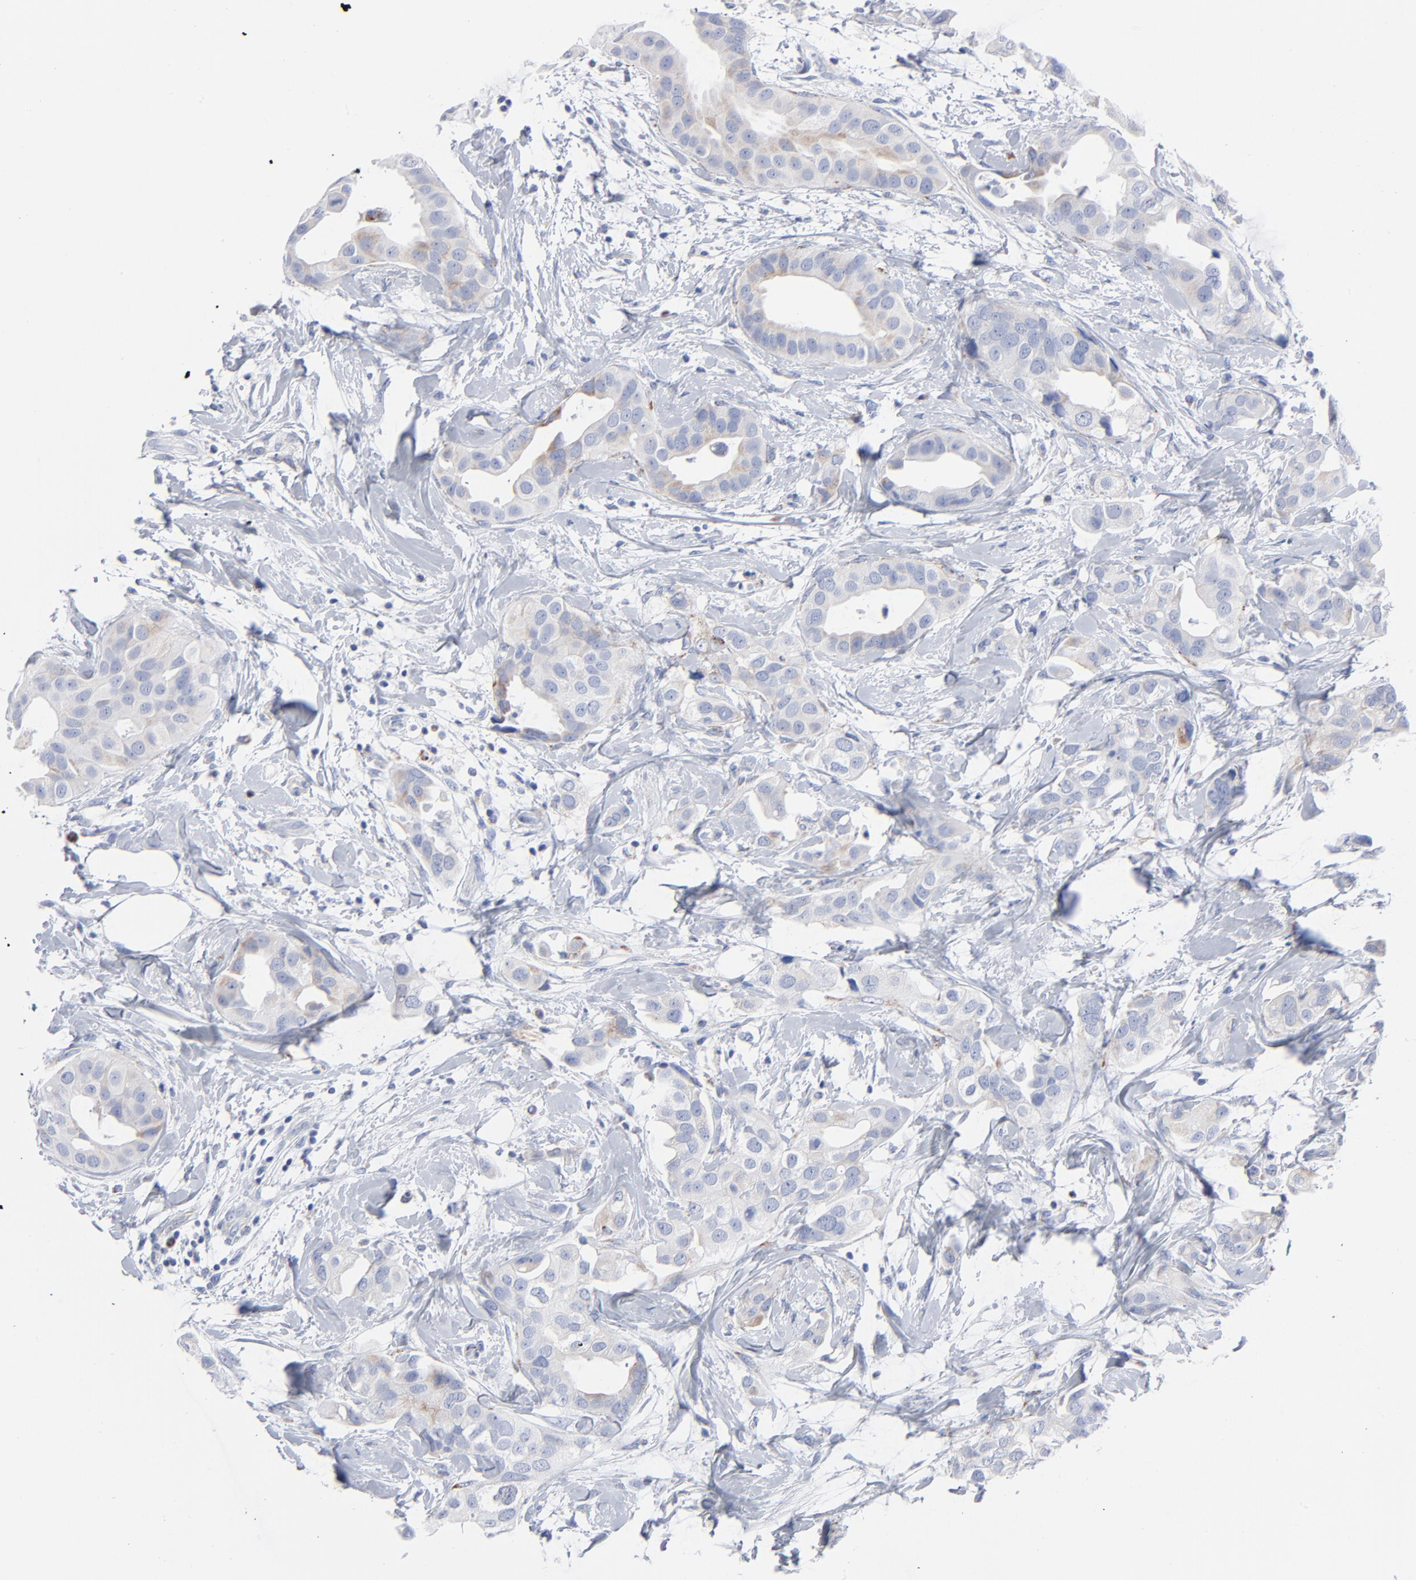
{"staining": {"intensity": "negative", "quantity": "none", "location": "none"}, "tissue": "breast cancer", "cell_type": "Tumor cells", "image_type": "cancer", "snomed": [{"axis": "morphology", "description": "Duct carcinoma"}, {"axis": "topography", "description": "Breast"}], "caption": "Immunohistochemistry (IHC) of human breast cancer (invasive ductal carcinoma) demonstrates no positivity in tumor cells. (DAB (3,3'-diaminobenzidine) immunohistochemistry (IHC) visualized using brightfield microscopy, high magnification).", "gene": "CHCHD10", "patient": {"sex": "female", "age": 40}}